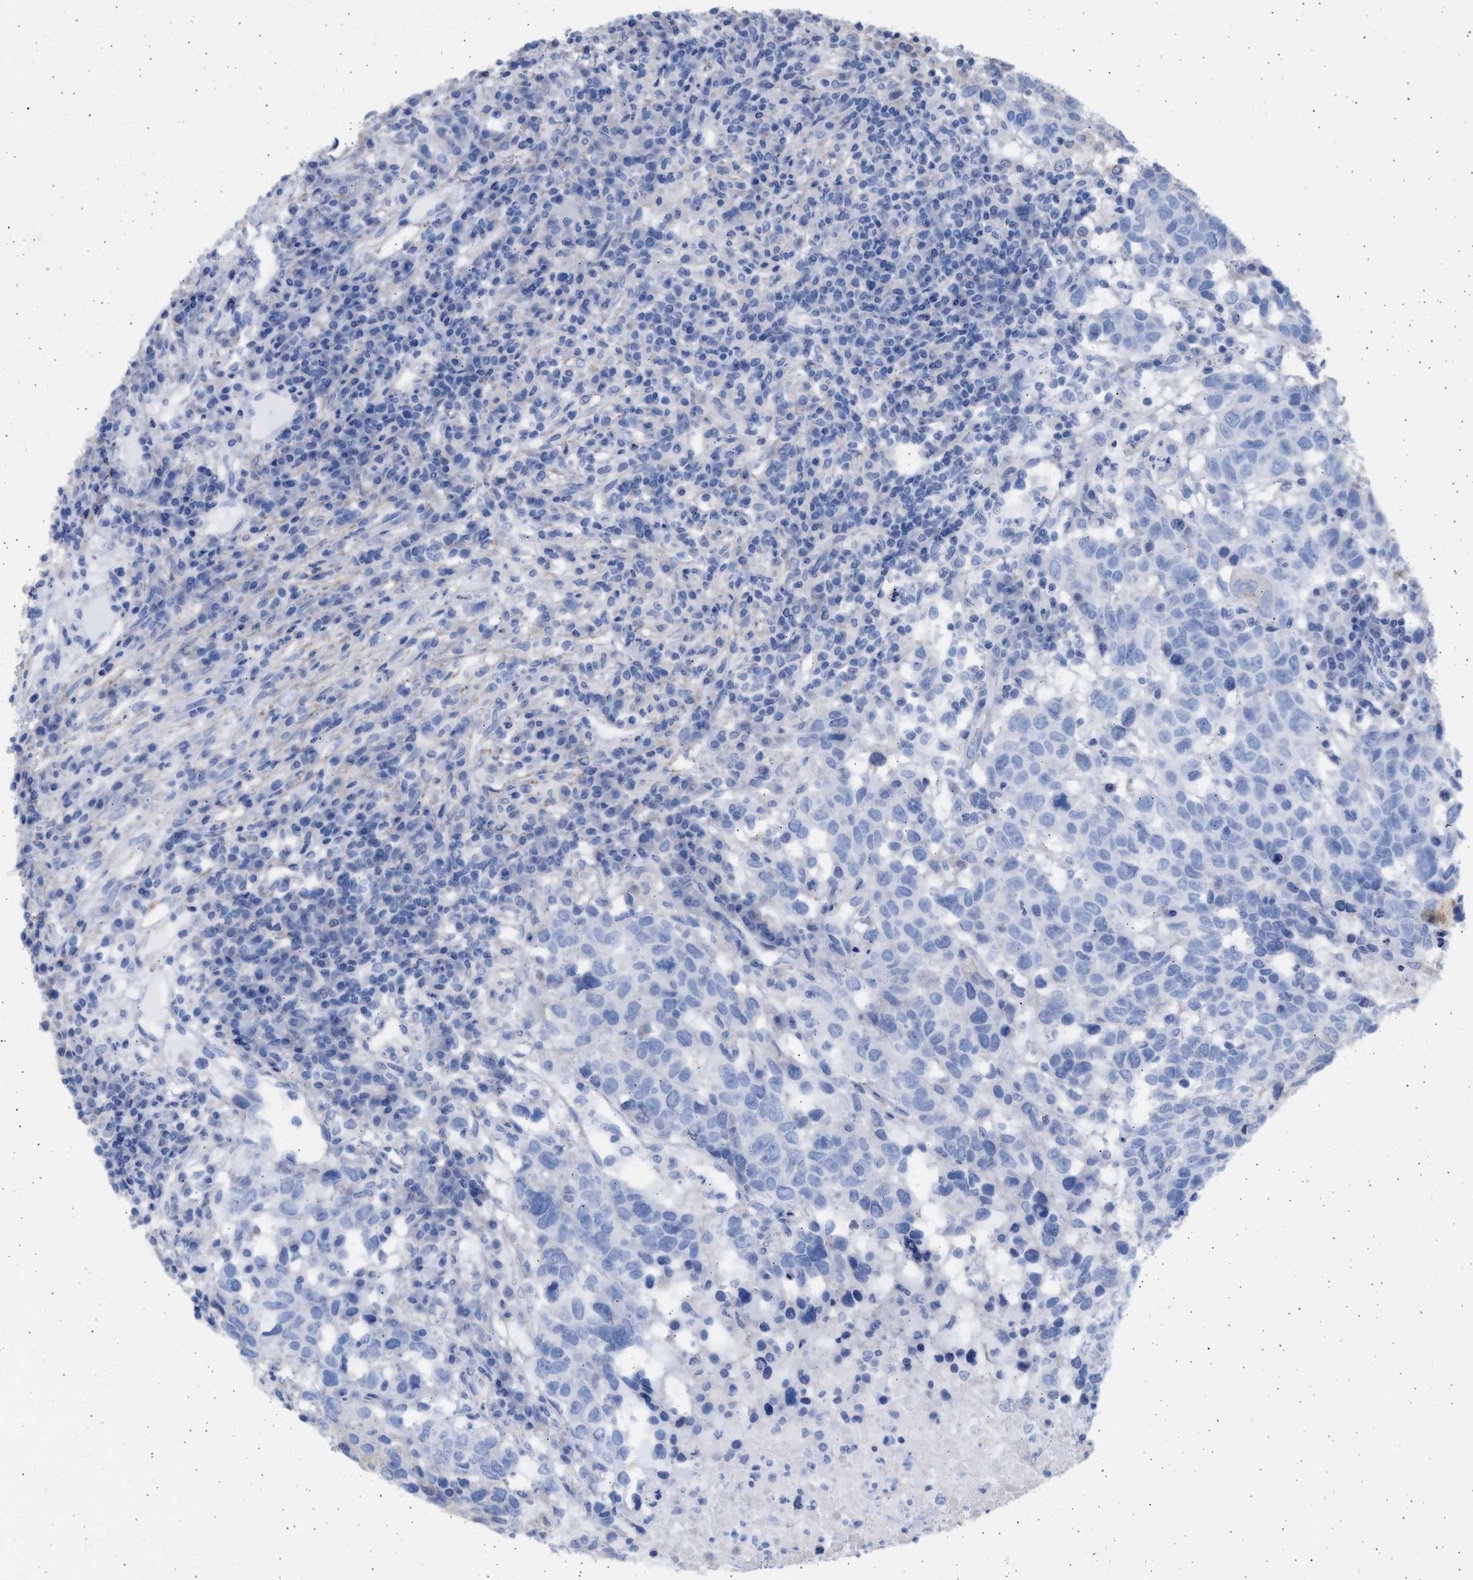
{"staining": {"intensity": "negative", "quantity": "none", "location": "none"}, "tissue": "head and neck cancer", "cell_type": "Tumor cells", "image_type": "cancer", "snomed": [{"axis": "morphology", "description": "Squamous cell carcinoma, NOS"}, {"axis": "topography", "description": "Head-Neck"}], "caption": "The histopathology image displays no staining of tumor cells in squamous cell carcinoma (head and neck). The staining was performed using DAB (3,3'-diaminobenzidine) to visualize the protein expression in brown, while the nuclei were stained in blue with hematoxylin (Magnification: 20x).", "gene": "NBR1", "patient": {"sex": "male", "age": 66}}